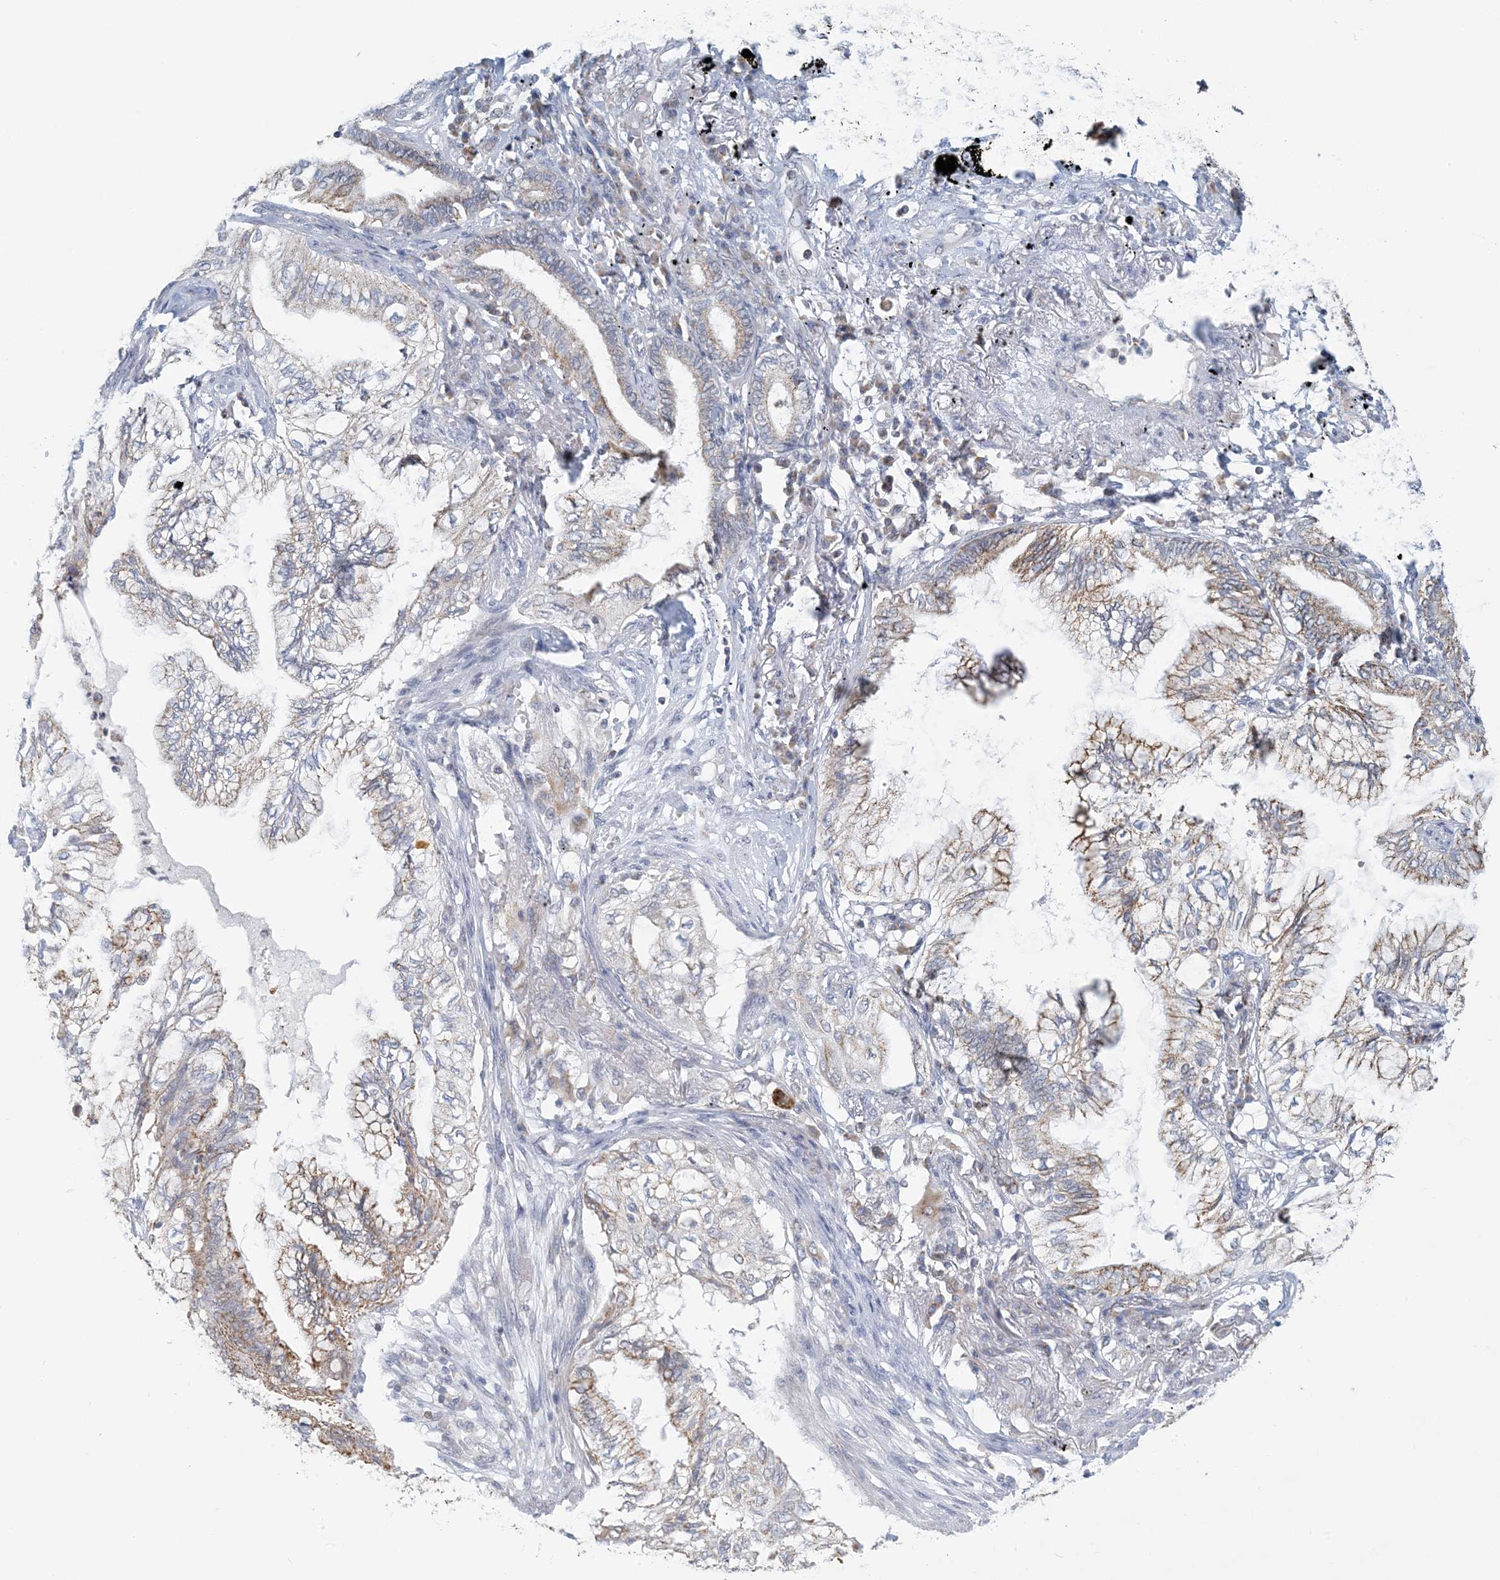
{"staining": {"intensity": "moderate", "quantity": "<25%", "location": "cytoplasmic/membranous"}, "tissue": "lung cancer", "cell_type": "Tumor cells", "image_type": "cancer", "snomed": [{"axis": "morphology", "description": "Normal tissue, NOS"}, {"axis": "morphology", "description": "Adenocarcinoma, NOS"}, {"axis": "topography", "description": "Bronchus"}, {"axis": "topography", "description": "Lung"}], "caption": "The immunohistochemical stain labels moderate cytoplasmic/membranous expression in tumor cells of adenocarcinoma (lung) tissue.", "gene": "BDH1", "patient": {"sex": "female", "age": 70}}